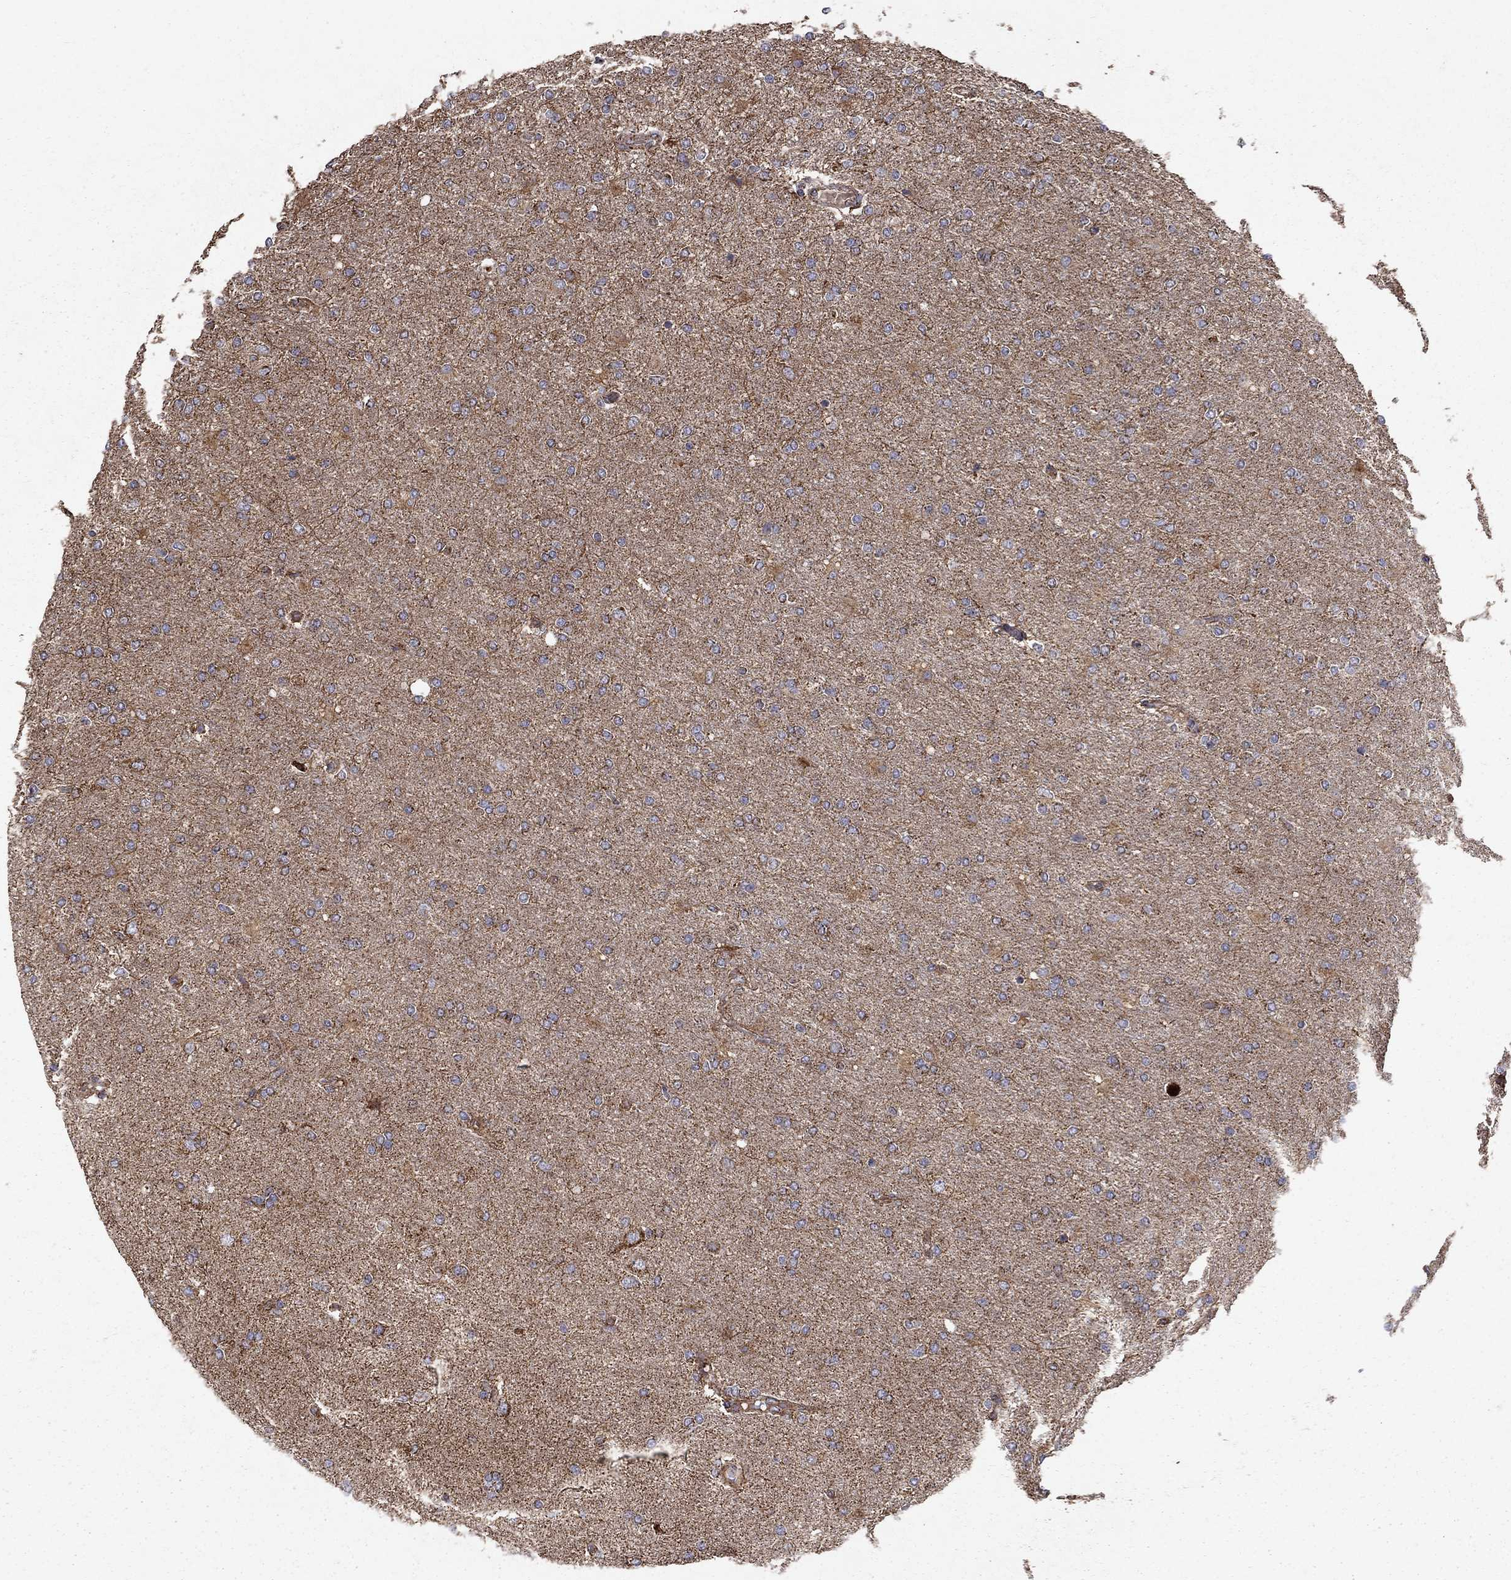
{"staining": {"intensity": "weak", "quantity": "25%-75%", "location": "cytoplasmic/membranous"}, "tissue": "glioma", "cell_type": "Tumor cells", "image_type": "cancer", "snomed": [{"axis": "morphology", "description": "Glioma, malignant, High grade"}, {"axis": "topography", "description": "Cerebral cortex"}], "caption": "Immunohistochemical staining of glioma exhibits low levels of weak cytoplasmic/membranous protein staining in approximately 25%-75% of tumor cells. The staining was performed using DAB (3,3'-diaminobenzidine) to visualize the protein expression in brown, while the nuclei were stained in blue with hematoxylin (Magnification: 20x).", "gene": "NDUFS8", "patient": {"sex": "male", "age": 70}}